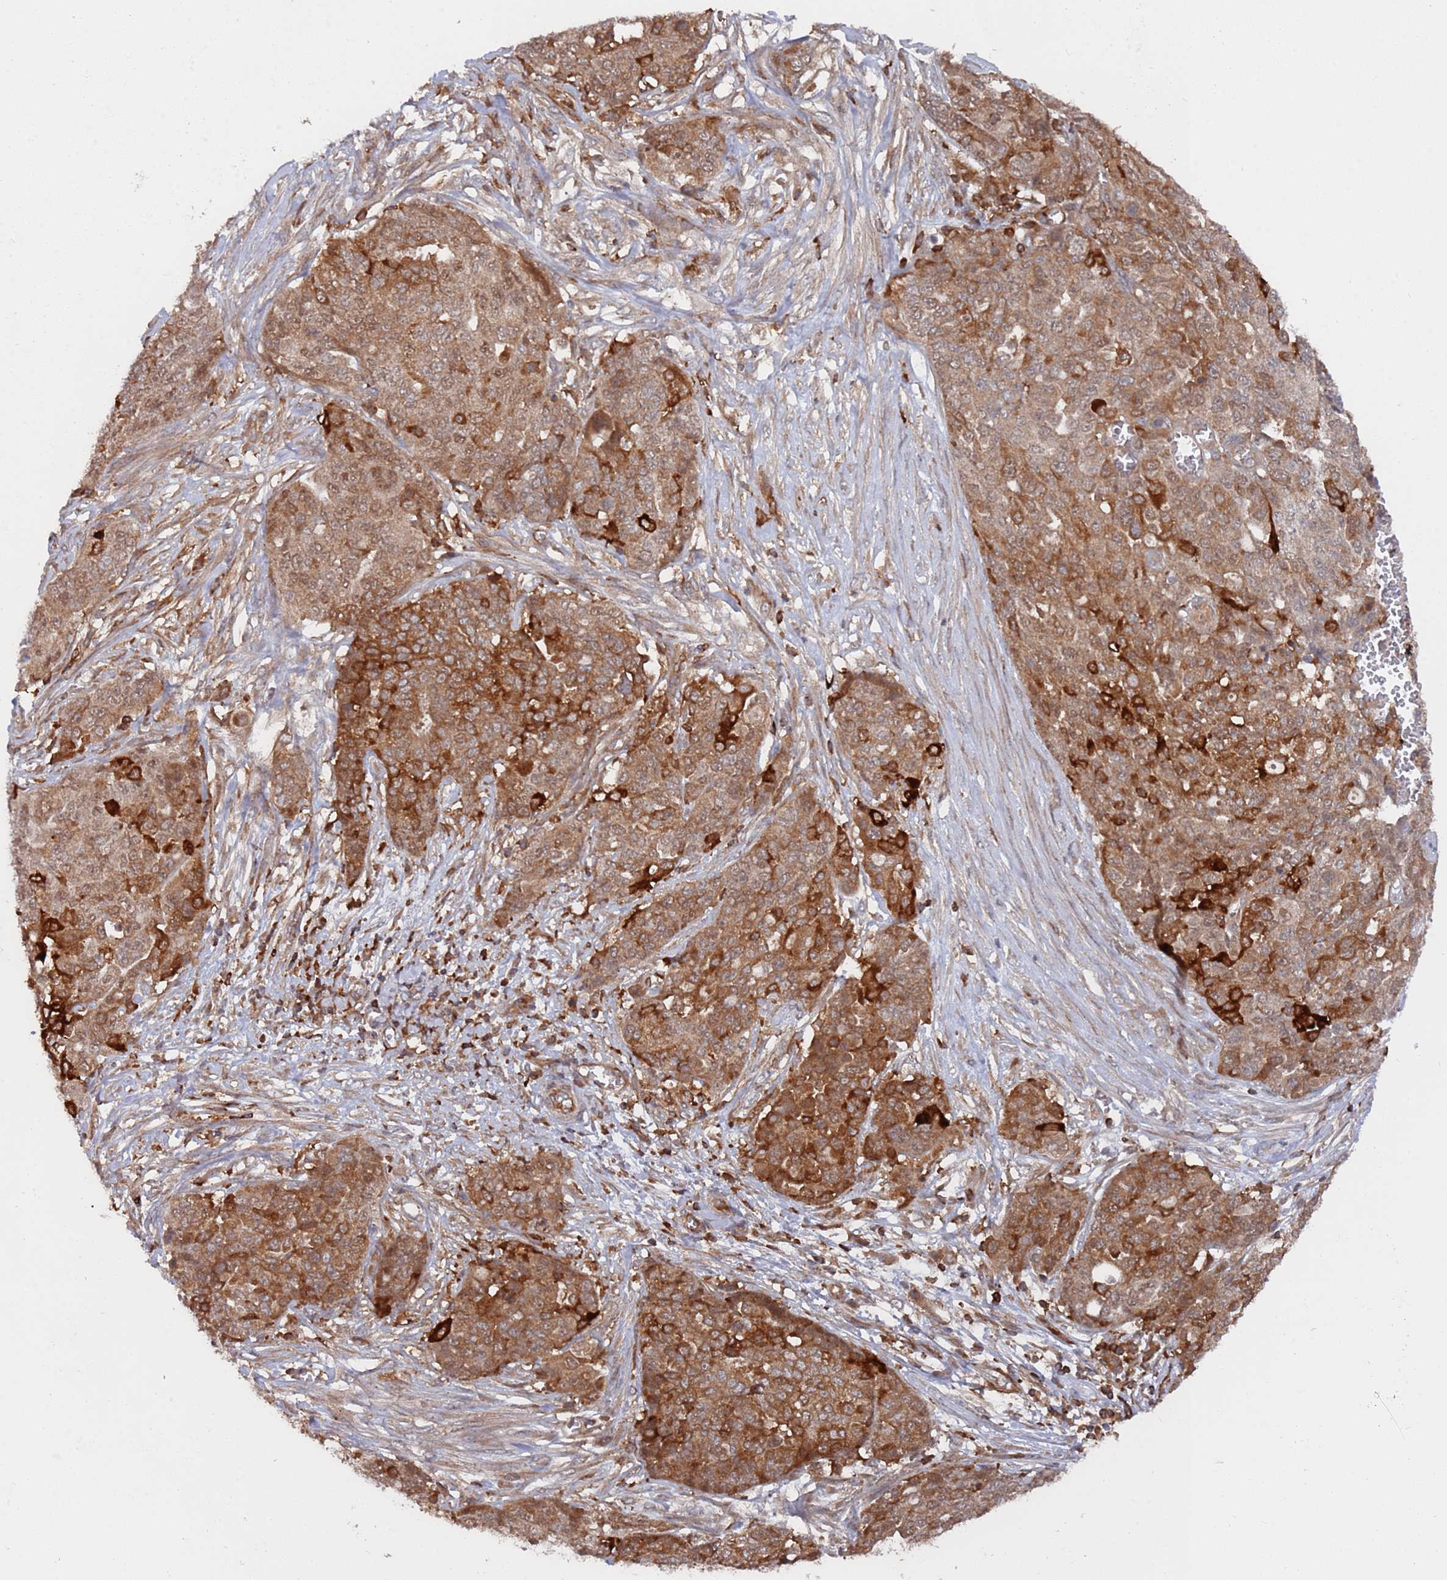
{"staining": {"intensity": "strong", "quantity": ">75%", "location": "cytoplasmic/membranous"}, "tissue": "ovarian cancer", "cell_type": "Tumor cells", "image_type": "cancer", "snomed": [{"axis": "morphology", "description": "Cystadenocarcinoma, serous, NOS"}, {"axis": "topography", "description": "Soft tissue"}, {"axis": "topography", "description": "Ovary"}], "caption": "A brown stain shows strong cytoplasmic/membranous expression of a protein in ovarian cancer tumor cells.", "gene": "DDX60", "patient": {"sex": "female", "age": 57}}